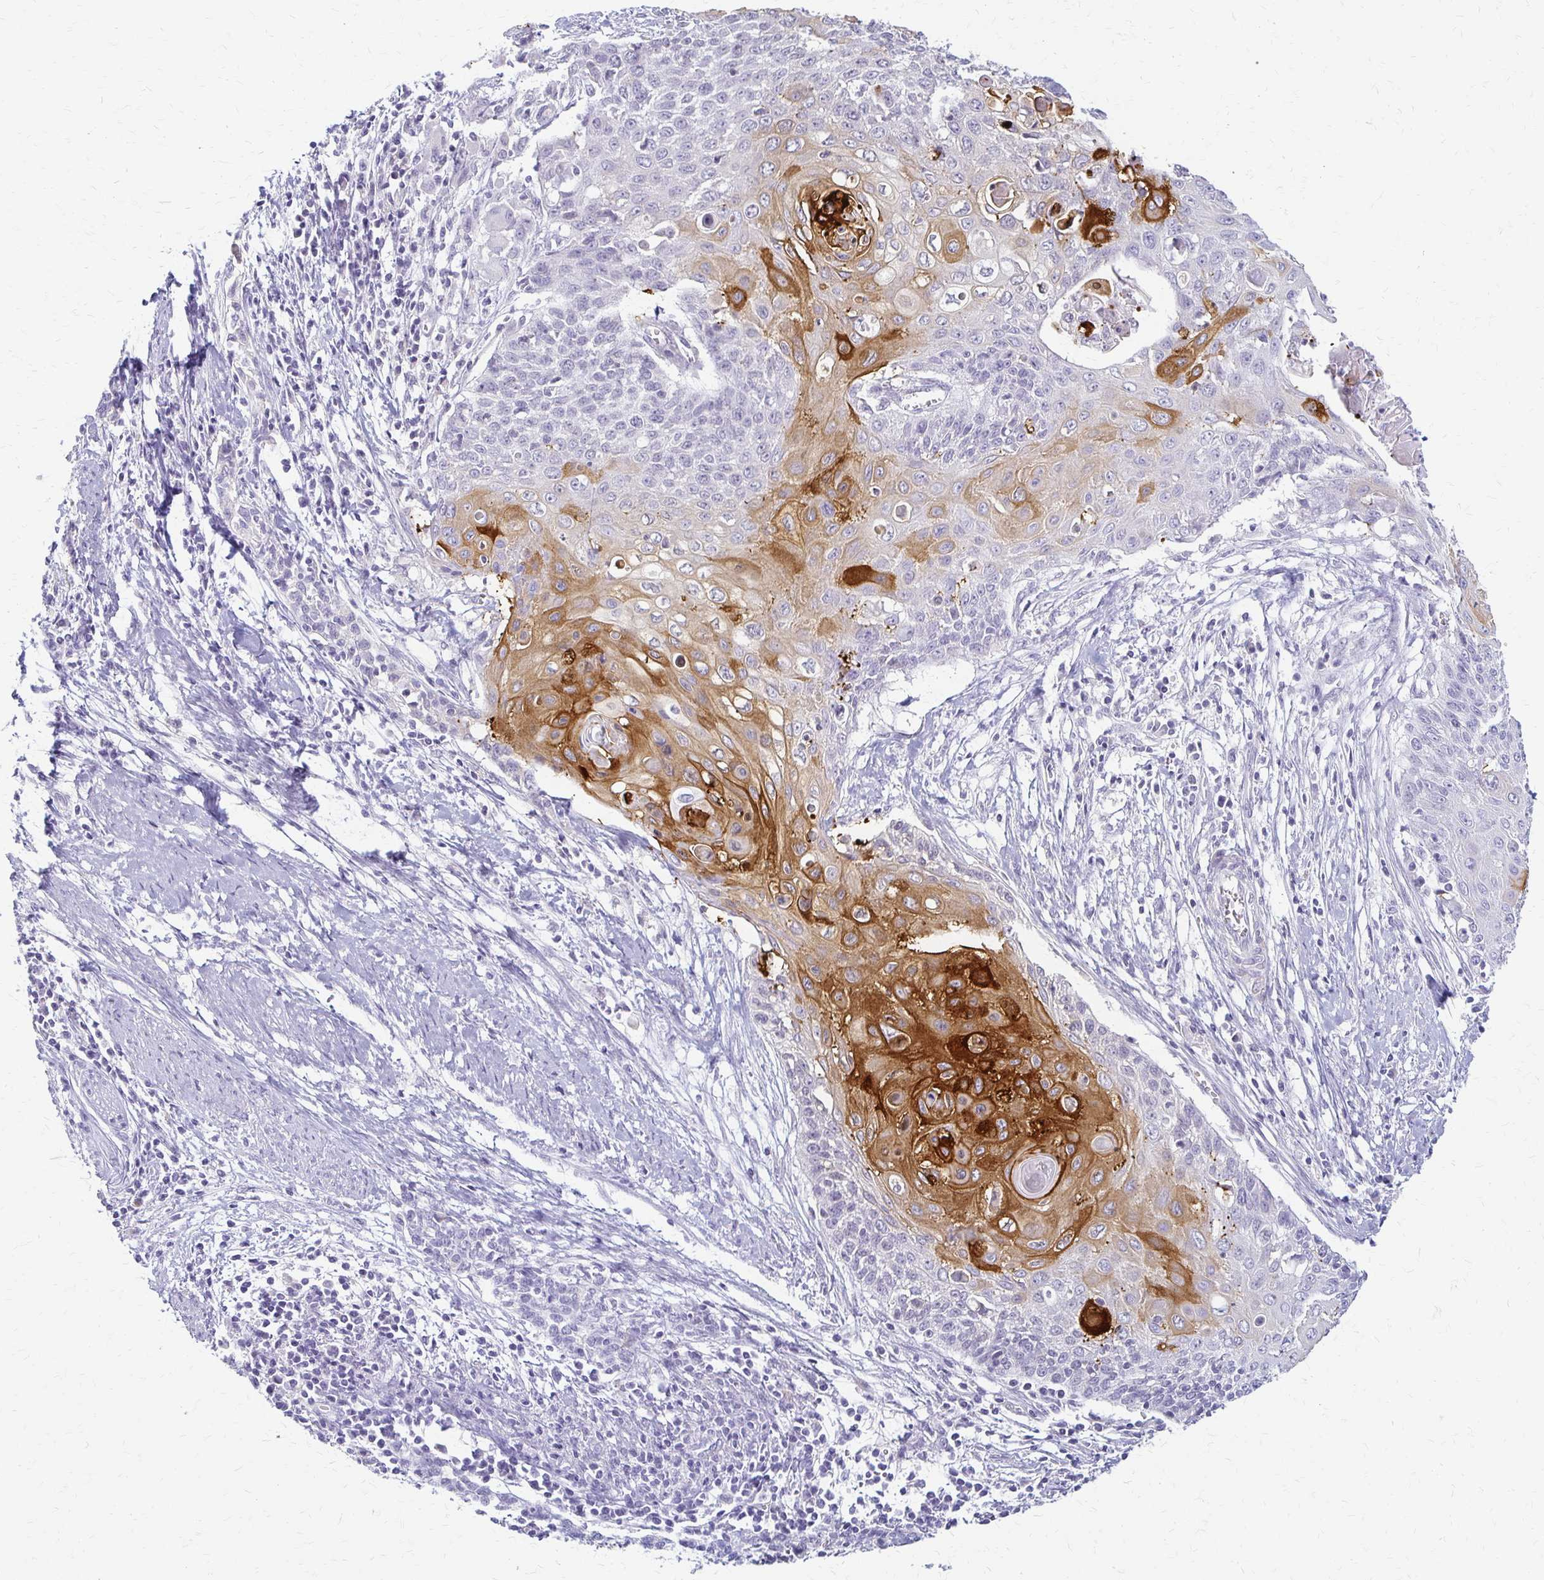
{"staining": {"intensity": "strong", "quantity": "<25%", "location": "cytoplasmic/membranous"}, "tissue": "cervical cancer", "cell_type": "Tumor cells", "image_type": "cancer", "snomed": [{"axis": "morphology", "description": "Squamous cell carcinoma, NOS"}, {"axis": "topography", "description": "Cervix"}], "caption": "This micrograph displays immunohistochemistry (IHC) staining of cervical cancer, with medium strong cytoplasmic/membranous expression in approximately <25% of tumor cells.", "gene": "IVL", "patient": {"sex": "female", "age": 39}}